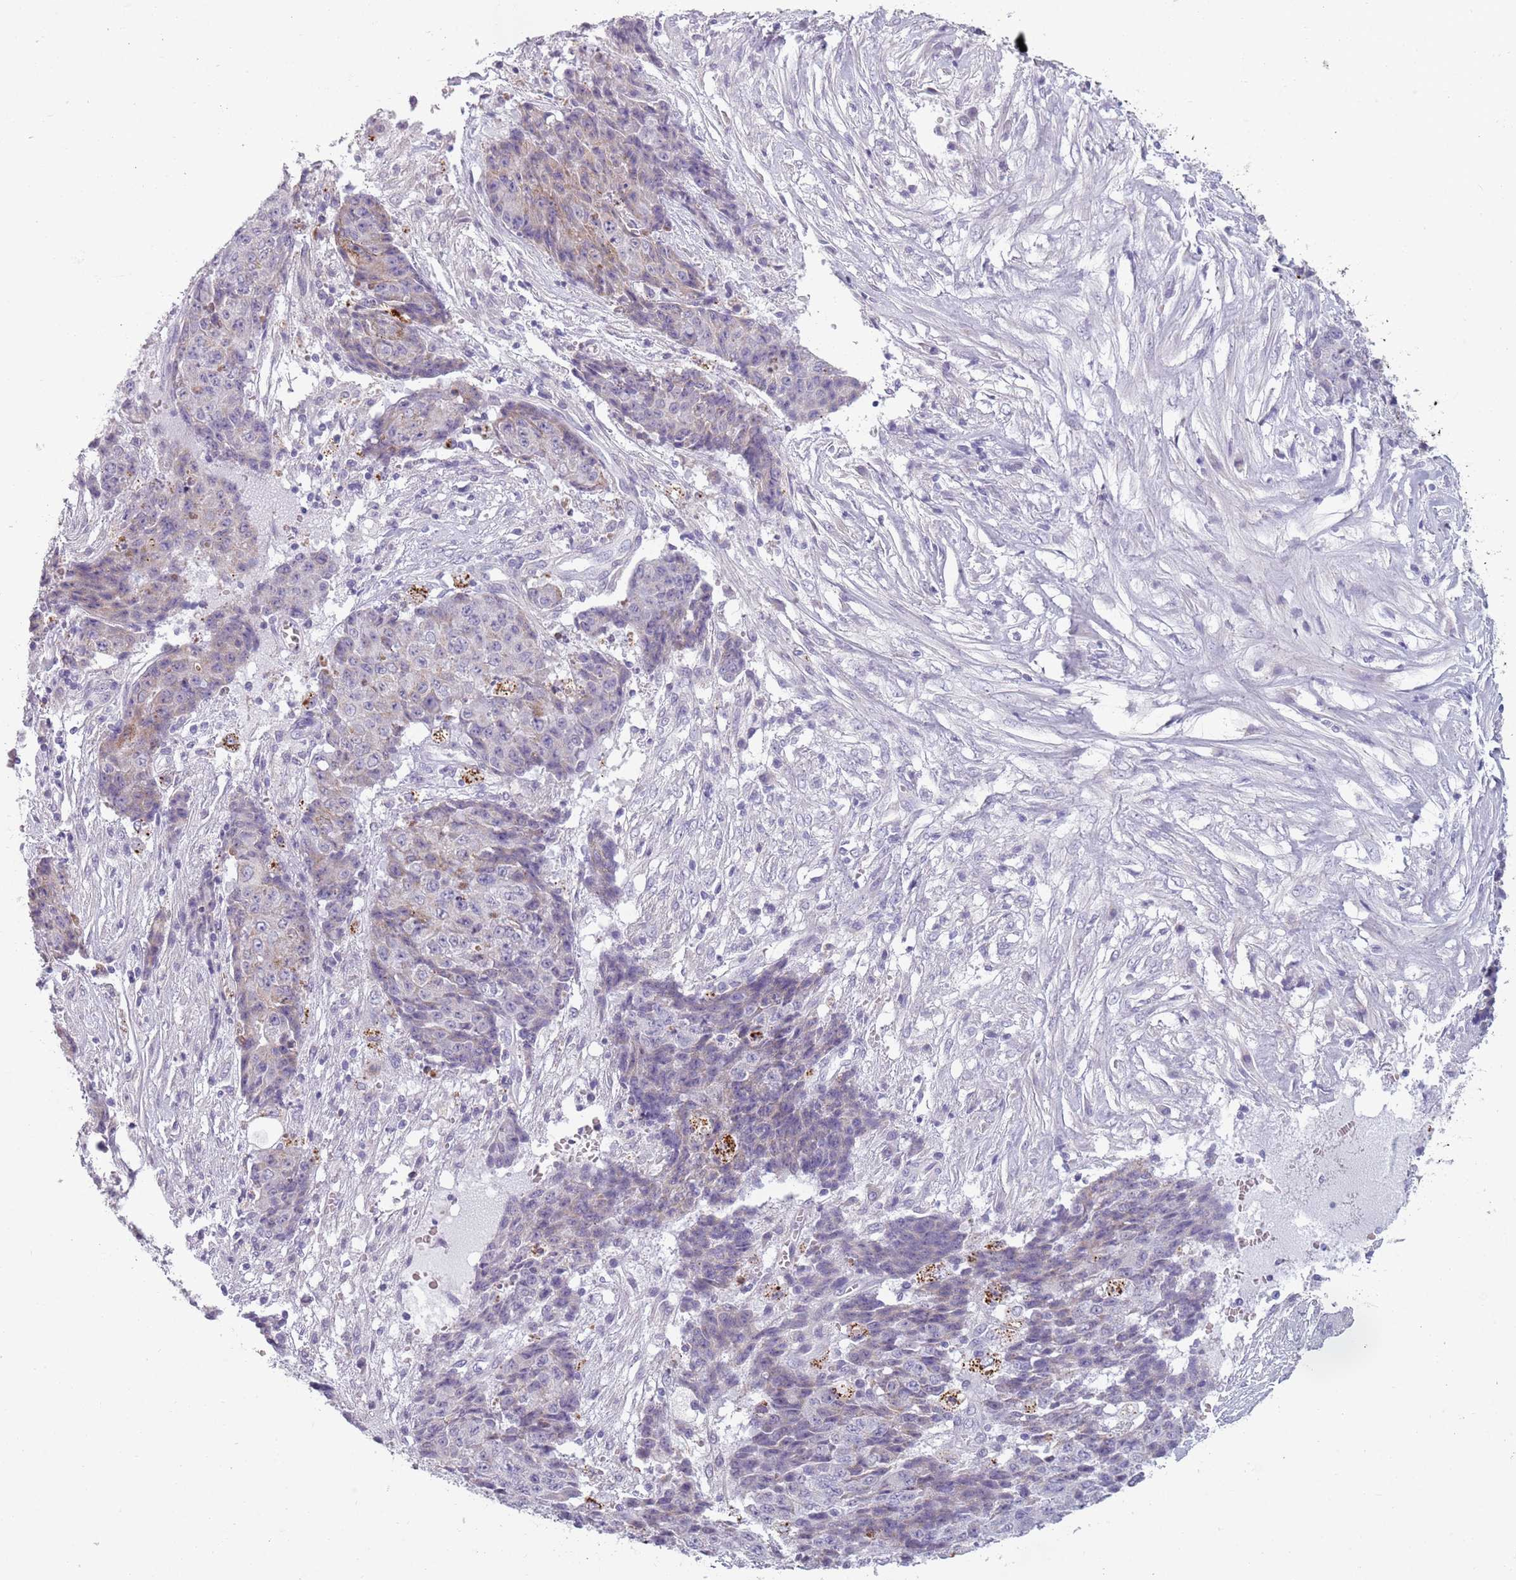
{"staining": {"intensity": "negative", "quantity": "none", "location": "none"}, "tissue": "ovarian cancer", "cell_type": "Tumor cells", "image_type": "cancer", "snomed": [{"axis": "morphology", "description": "Carcinoma, endometroid"}, {"axis": "topography", "description": "Ovary"}], "caption": "The histopathology image reveals no staining of tumor cells in endometroid carcinoma (ovarian).", "gene": "MEGF8", "patient": {"sex": "female", "age": 42}}